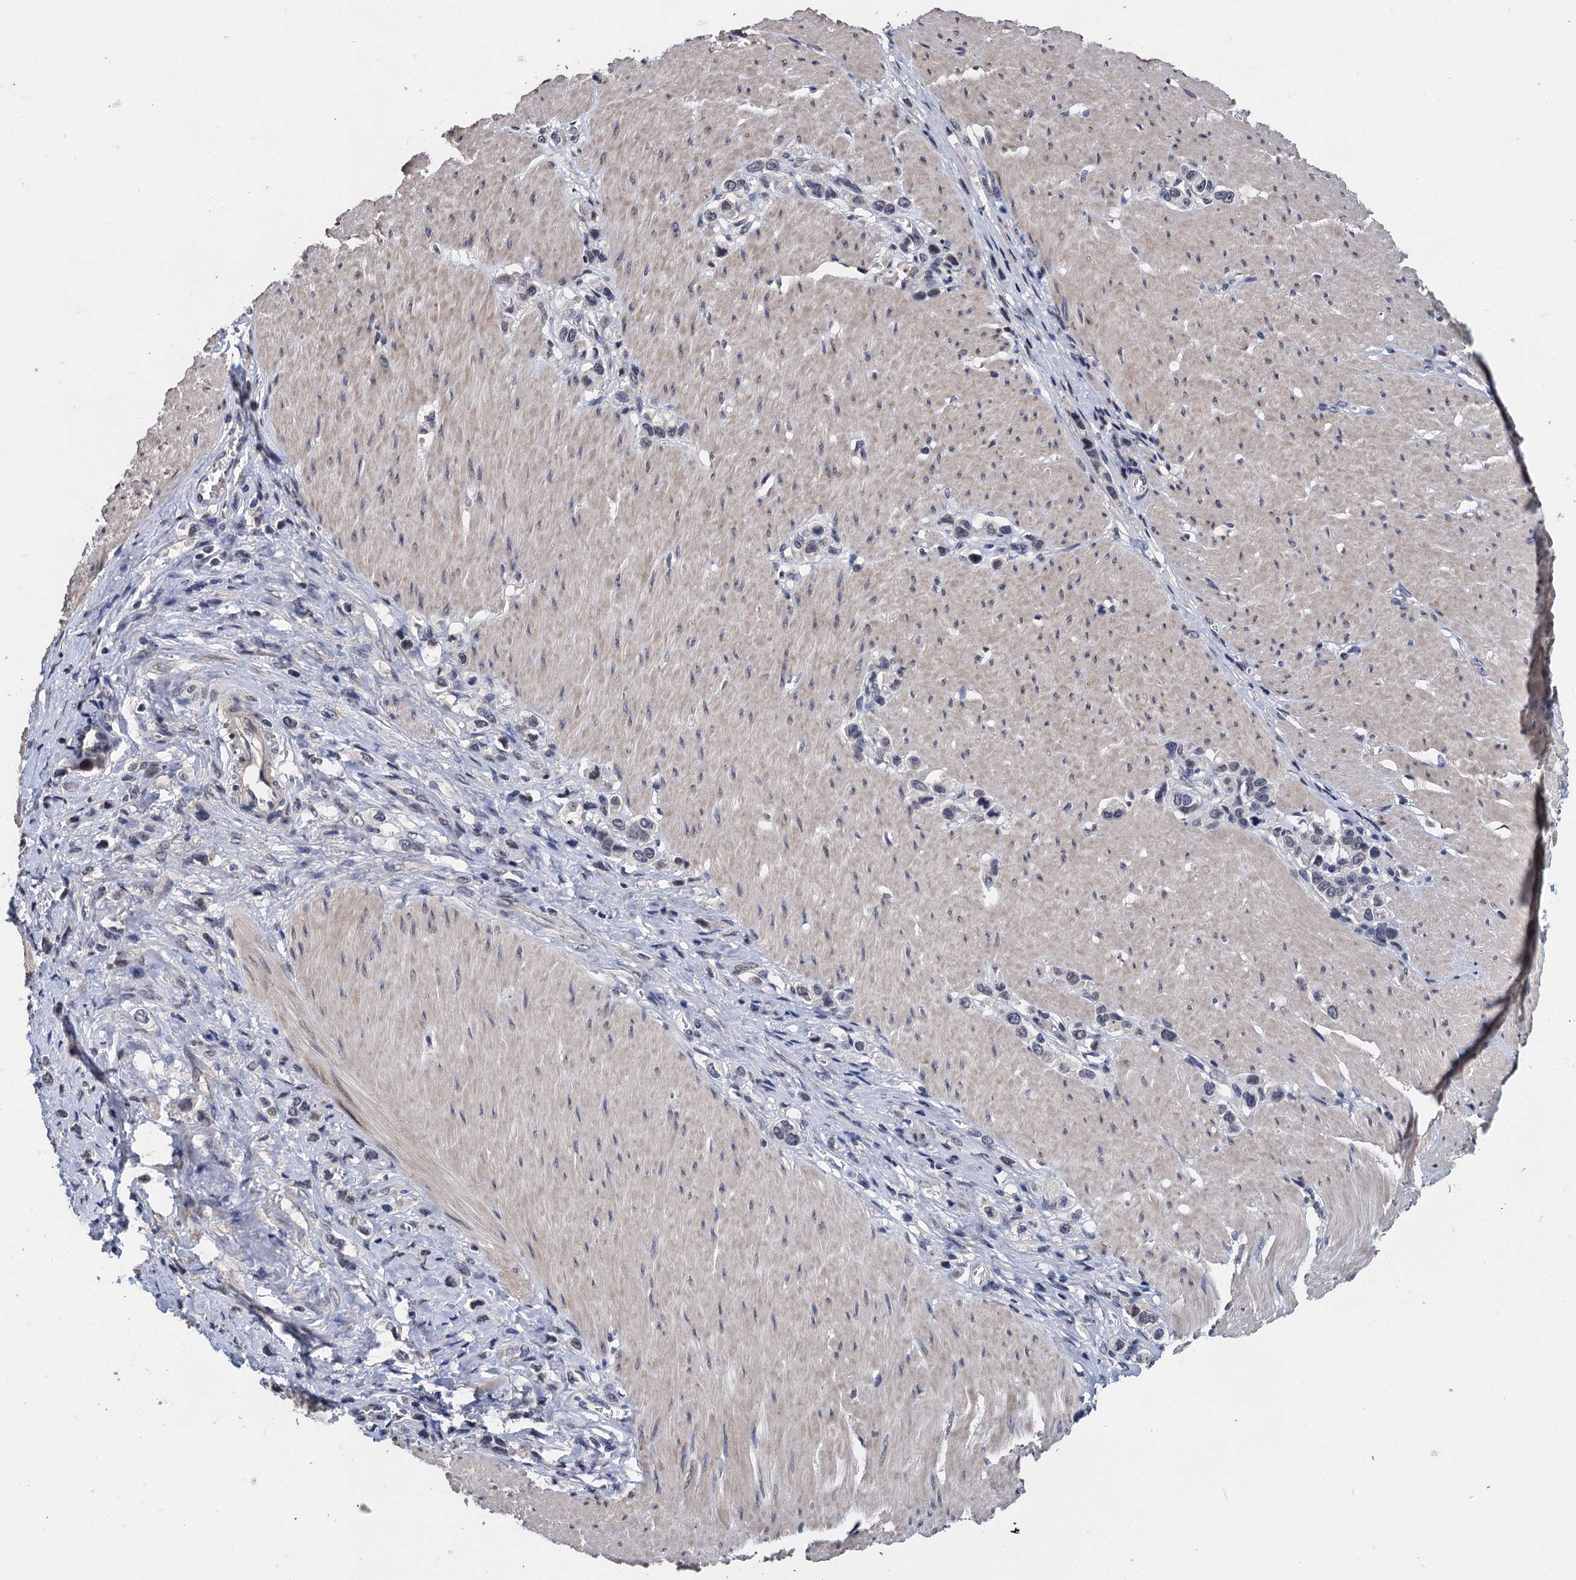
{"staining": {"intensity": "negative", "quantity": "none", "location": "none"}, "tissue": "stomach cancer", "cell_type": "Tumor cells", "image_type": "cancer", "snomed": [{"axis": "morphology", "description": "Normal tissue, NOS"}, {"axis": "morphology", "description": "Adenocarcinoma, NOS"}, {"axis": "topography", "description": "Stomach, upper"}, {"axis": "topography", "description": "Stomach"}], "caption": "Immunohistochemistry photomicrograph of human adenocarcinoma (stomach) stained for a protein (brown), which shows no staining in tumor cells.", "gene": "ART5", "patient": {"sex": "female", "age": 65}}